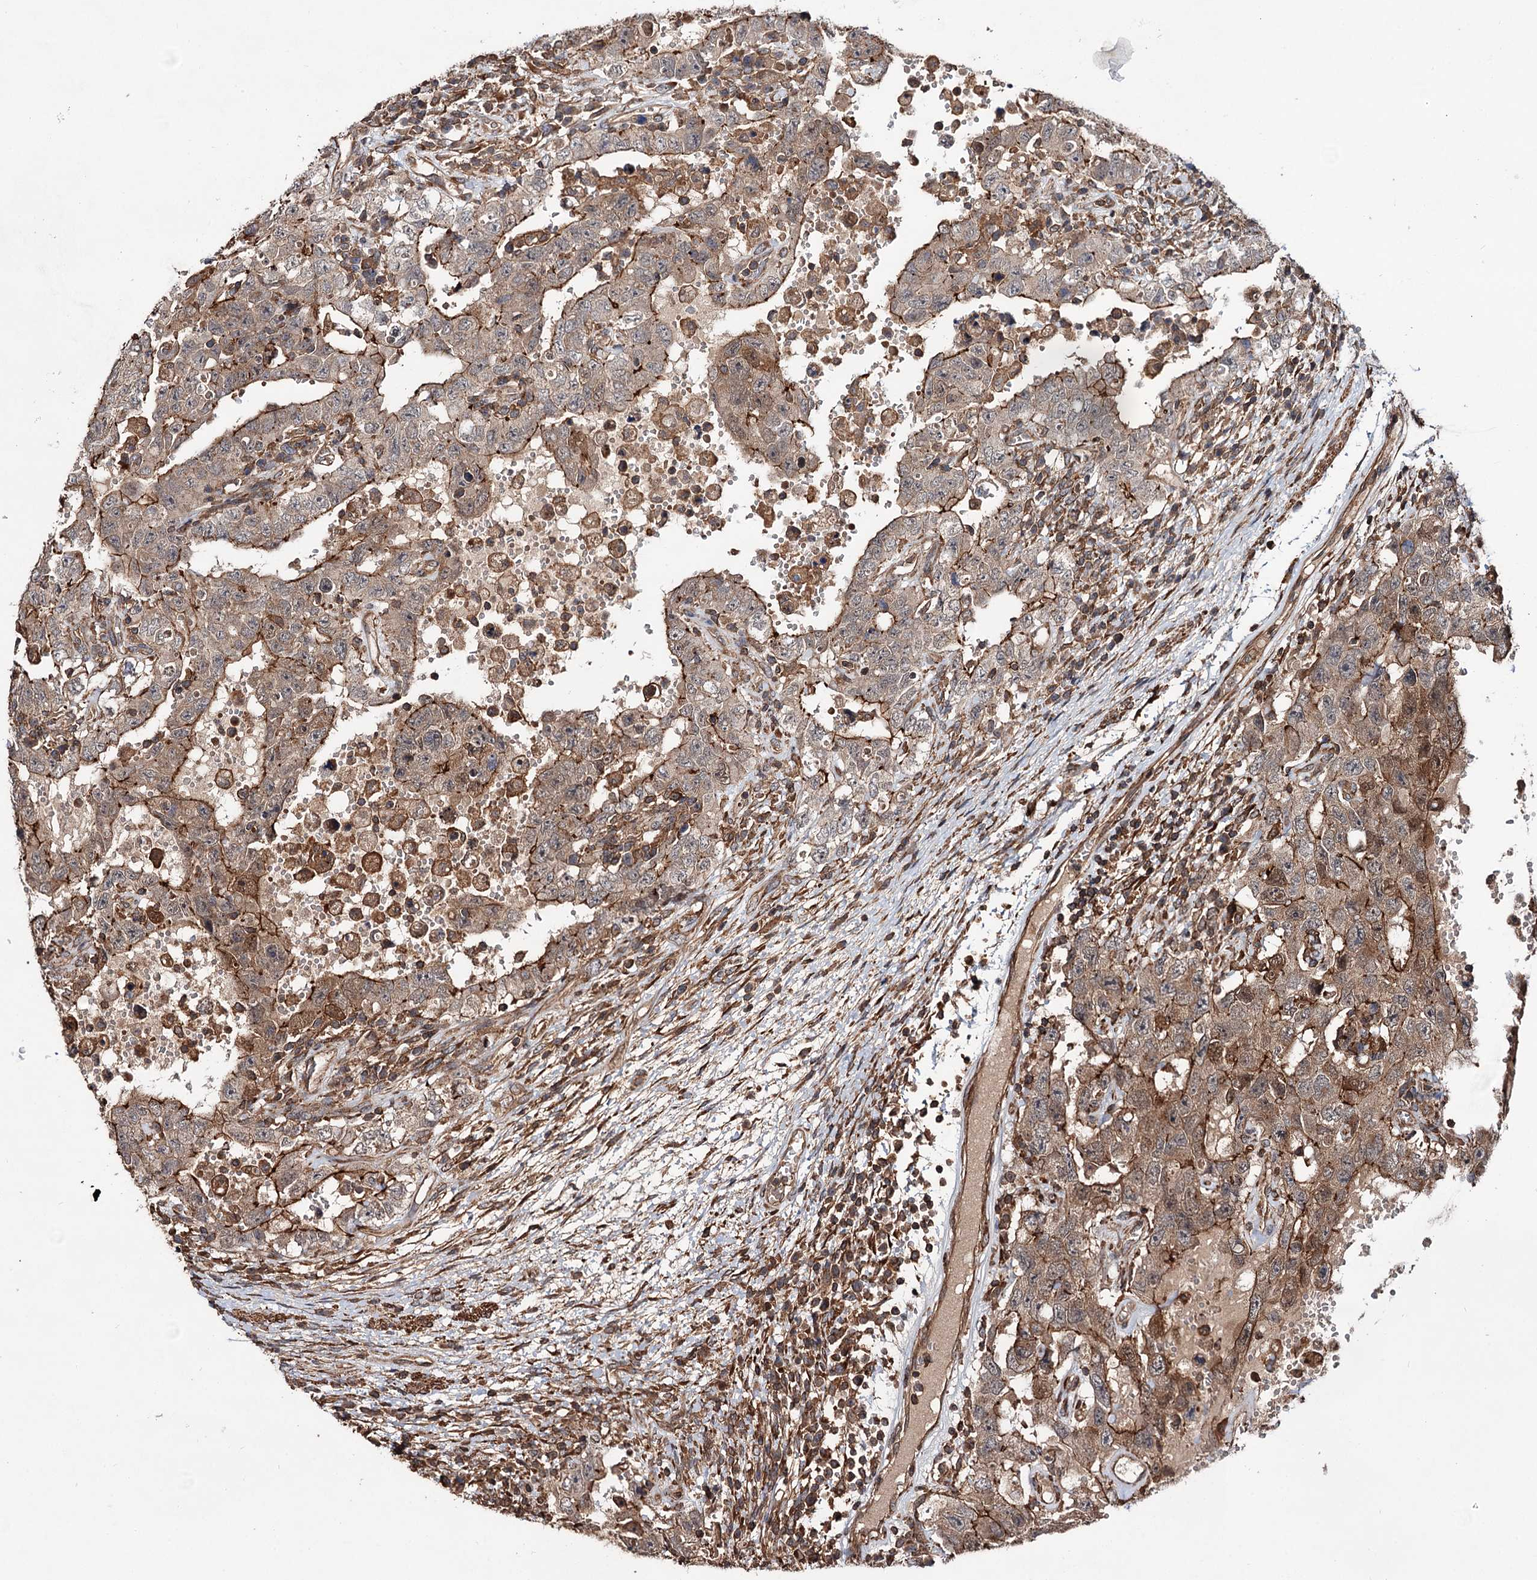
{"staining": {"intensity": "moderate", "quantity": ">75%", "location": "cytoplasmic/membranous"}, "tissue": "testis cancer", "cell_type": "Tumor cells", "image_type": "cancer", "snomed": [{"axis": "morphology", "description": "Carcinoma, Embryonal, NOS"}, {"axis": "topography", "description": "Testis"}], "caption": "Human testis cancer (embryonal carcinoma) stained for a protein (brown) shows moderate cytoplasmic/membranous positive expression in approximately >75% of tumor cells.", "gene": "GRIP1", "patient": {"sex": "male", "age": 26}}